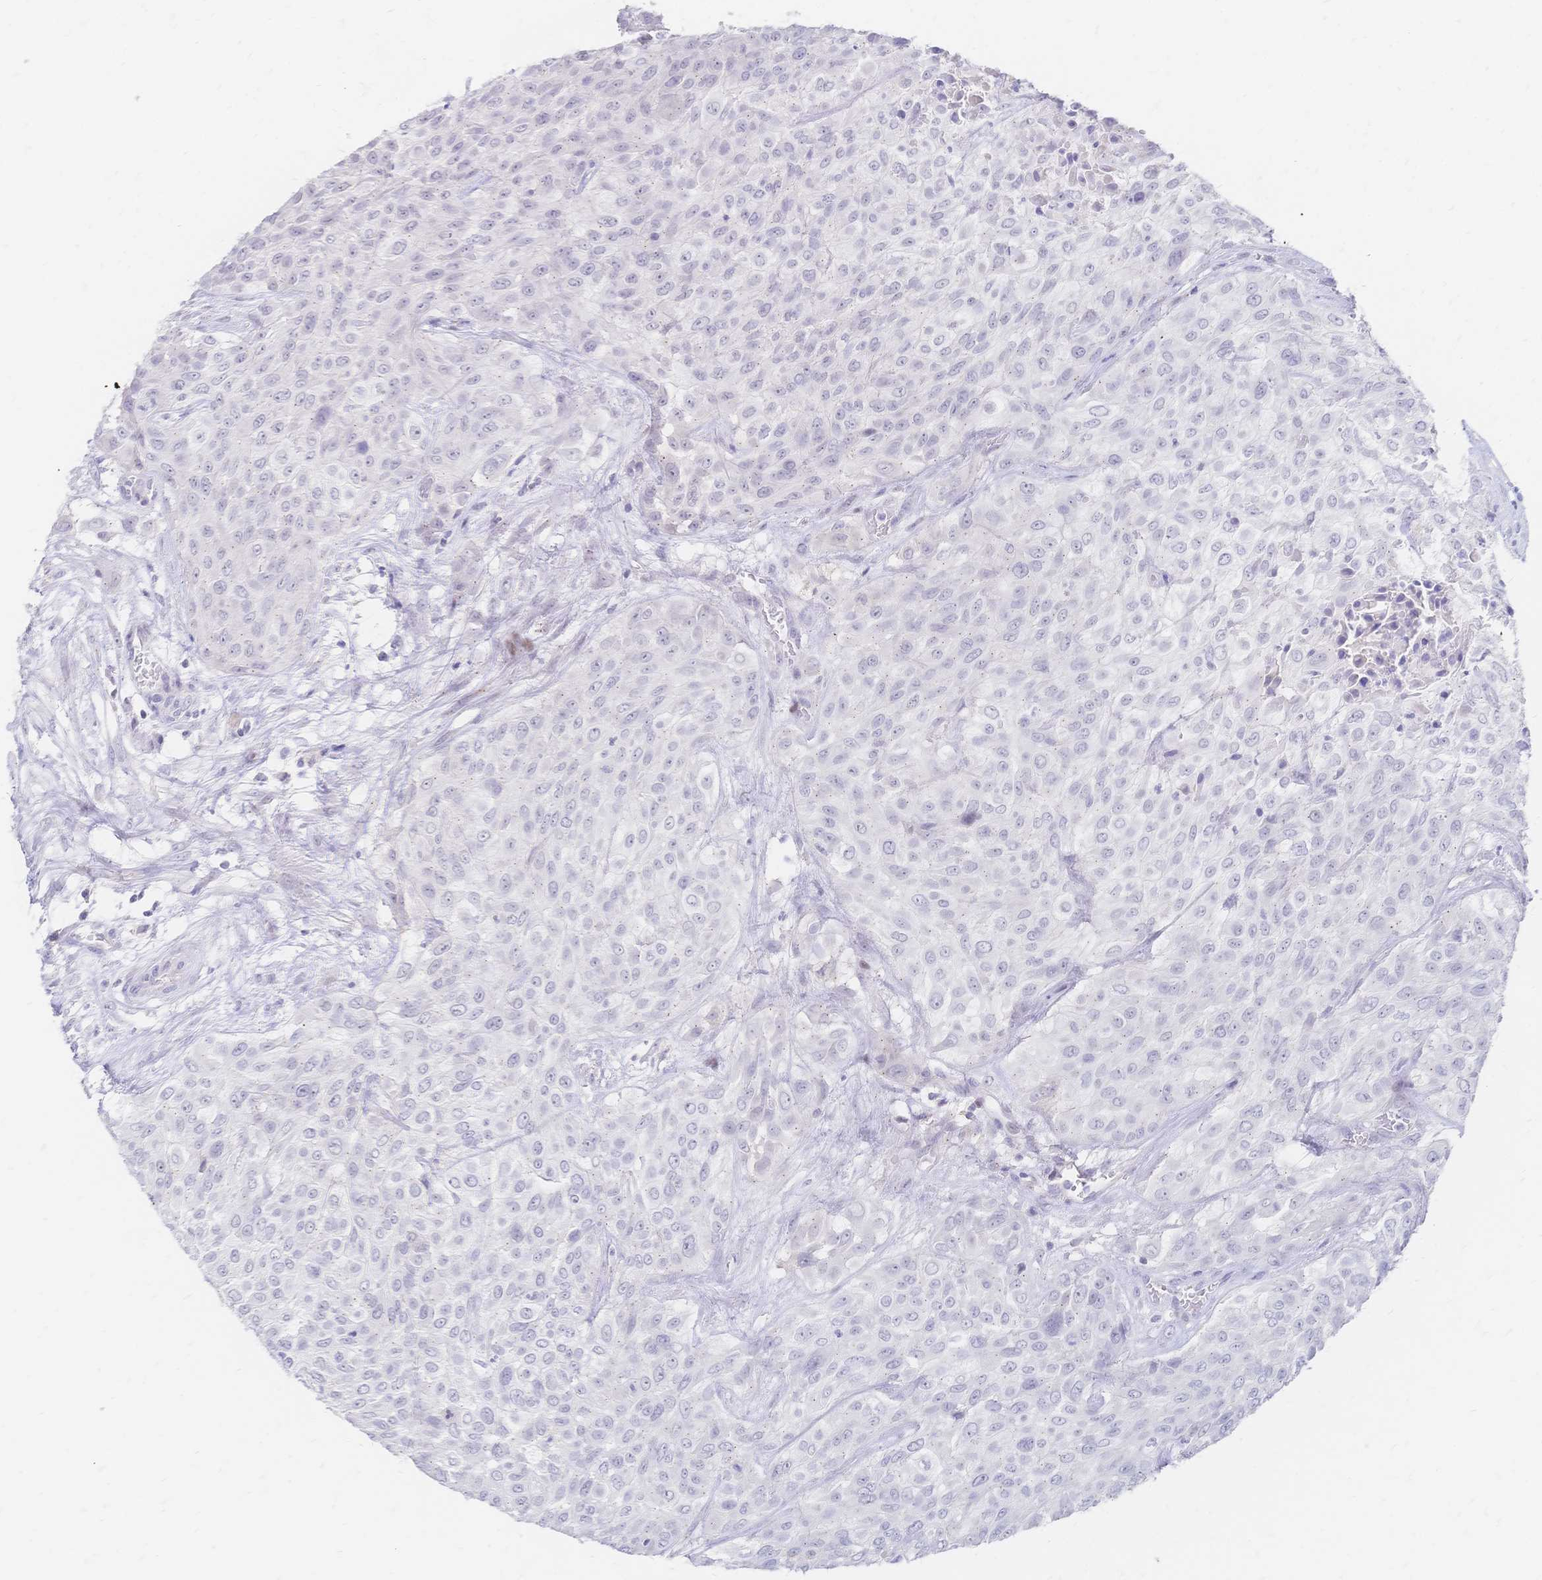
{"staining": {"intensity": "negative", "quantity": "none", "location": "none"}, "tissue": "urothelial cancer", "cell_type": "Tumor cells", "image_type": "cancer", "snomed": [{"axis": "morphology", "description": "Urothelial carcinoma, High grade"}, {"axis": "topography", "description": "Urinary bladder"}], "caption": "The IHC micrograph has no significant expression in tumor cells of urothelial cancer tissue.", "gene": "PSORS1C2", "patient": {"sex": "male", "age": 57}}